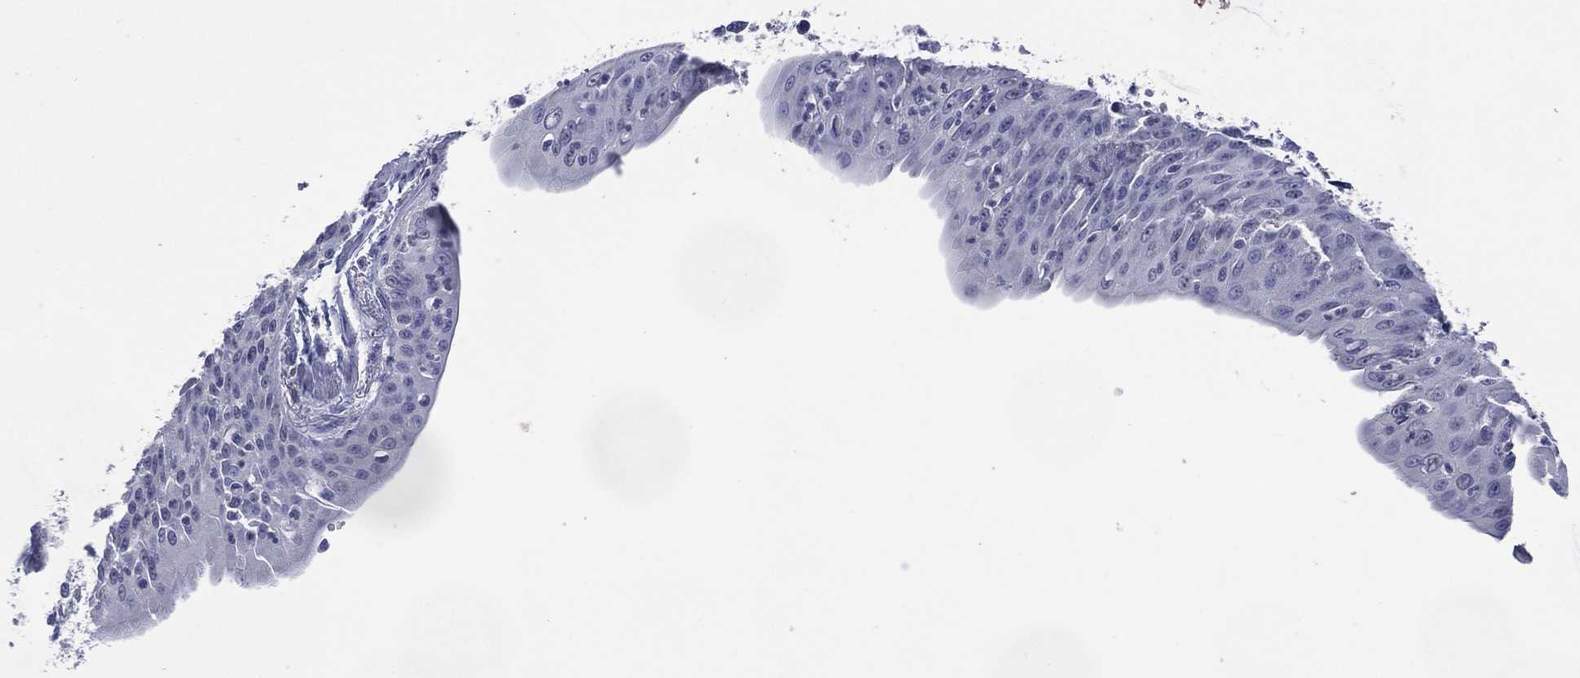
{"staining": {"intensity": "negative", "quantity": "none", "location": "none"}, "tissue": "lung cancer", "cell_type": "Tumor cells", "image_type": "cancer", "snomed": [{"axis": "morphology", "description": "Squamous cell carcinoma, NOS"}, {"axis": "topography", "description": "Lung"}], "caption": "This is a histopathology image of IHC staining of lung cancer (squamous cell carcinoma), which shows no expression in tumor cells. (DAB (3,3'-diaminobenzidine) immunohistochemistry with hematoxylin counter stain).", "gene": "ASB10", "patient": {"sex": "male", "age": 73}}